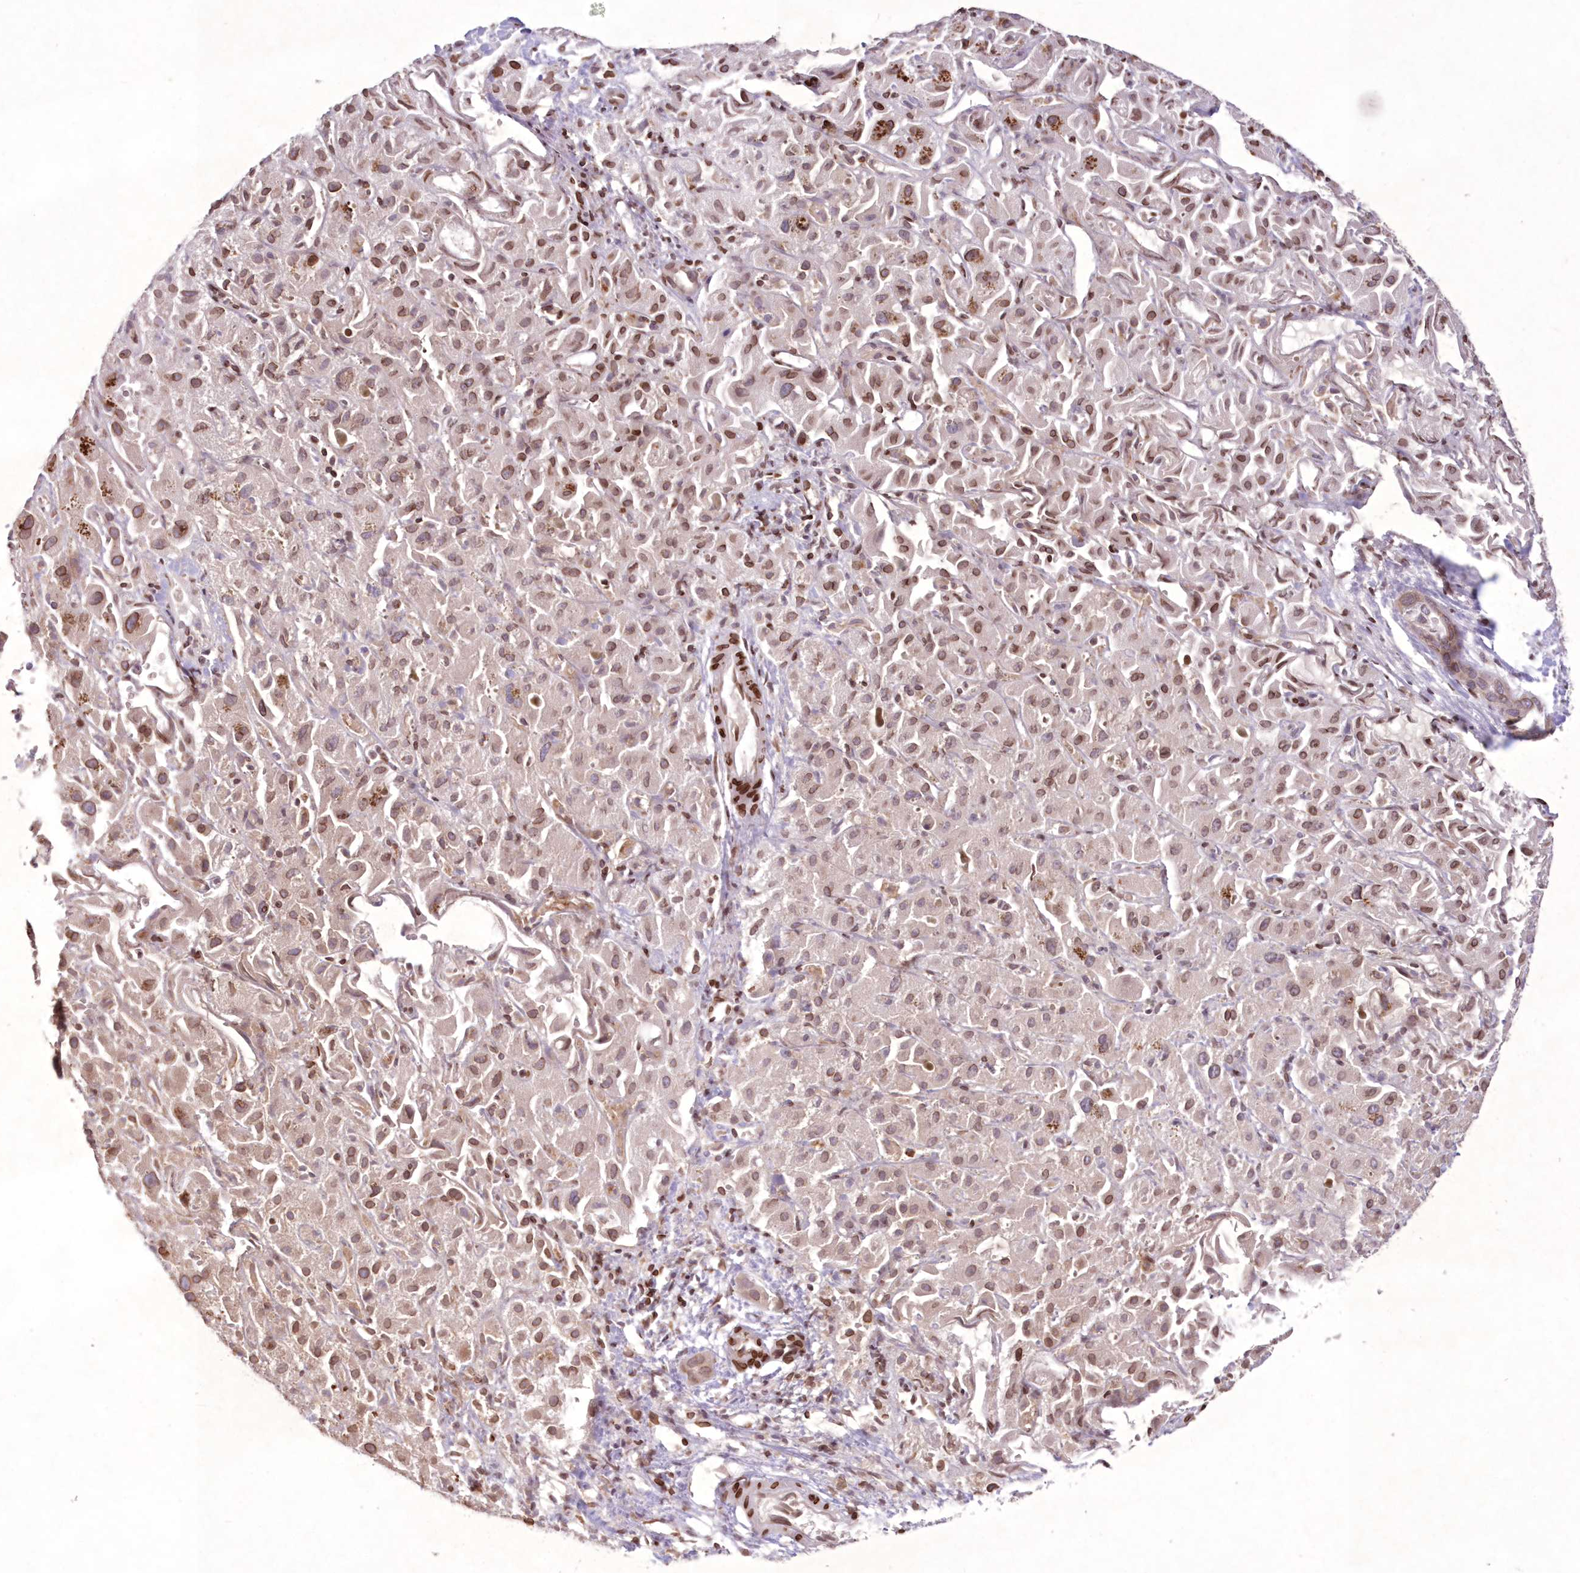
{"staining": {"intensity": "weak", "quantity": ">75%", "location": "cytoplasmic/membranous,nuclear"}, "tissue": "liver cancer", "cell_type": "Tumor cells", "image_type": "cancer", "snomed": [{"axis": "morphology", "description": "Cholangiocarcinoma"}, {"axis": "topography", "description": "Liver"}], "caption": "The histopathology image reveals a brown stain indicating the presence of a protein in the cytoplasmic/membranous and nuclear of tumor cells in liver cancer. Using DAB (brown) and hematoxylin (blue) stains, captured at high magnification using brightfield microscopy.", "gene": "DNAJC27", "patient": {"sex": "female", "age": 52}}